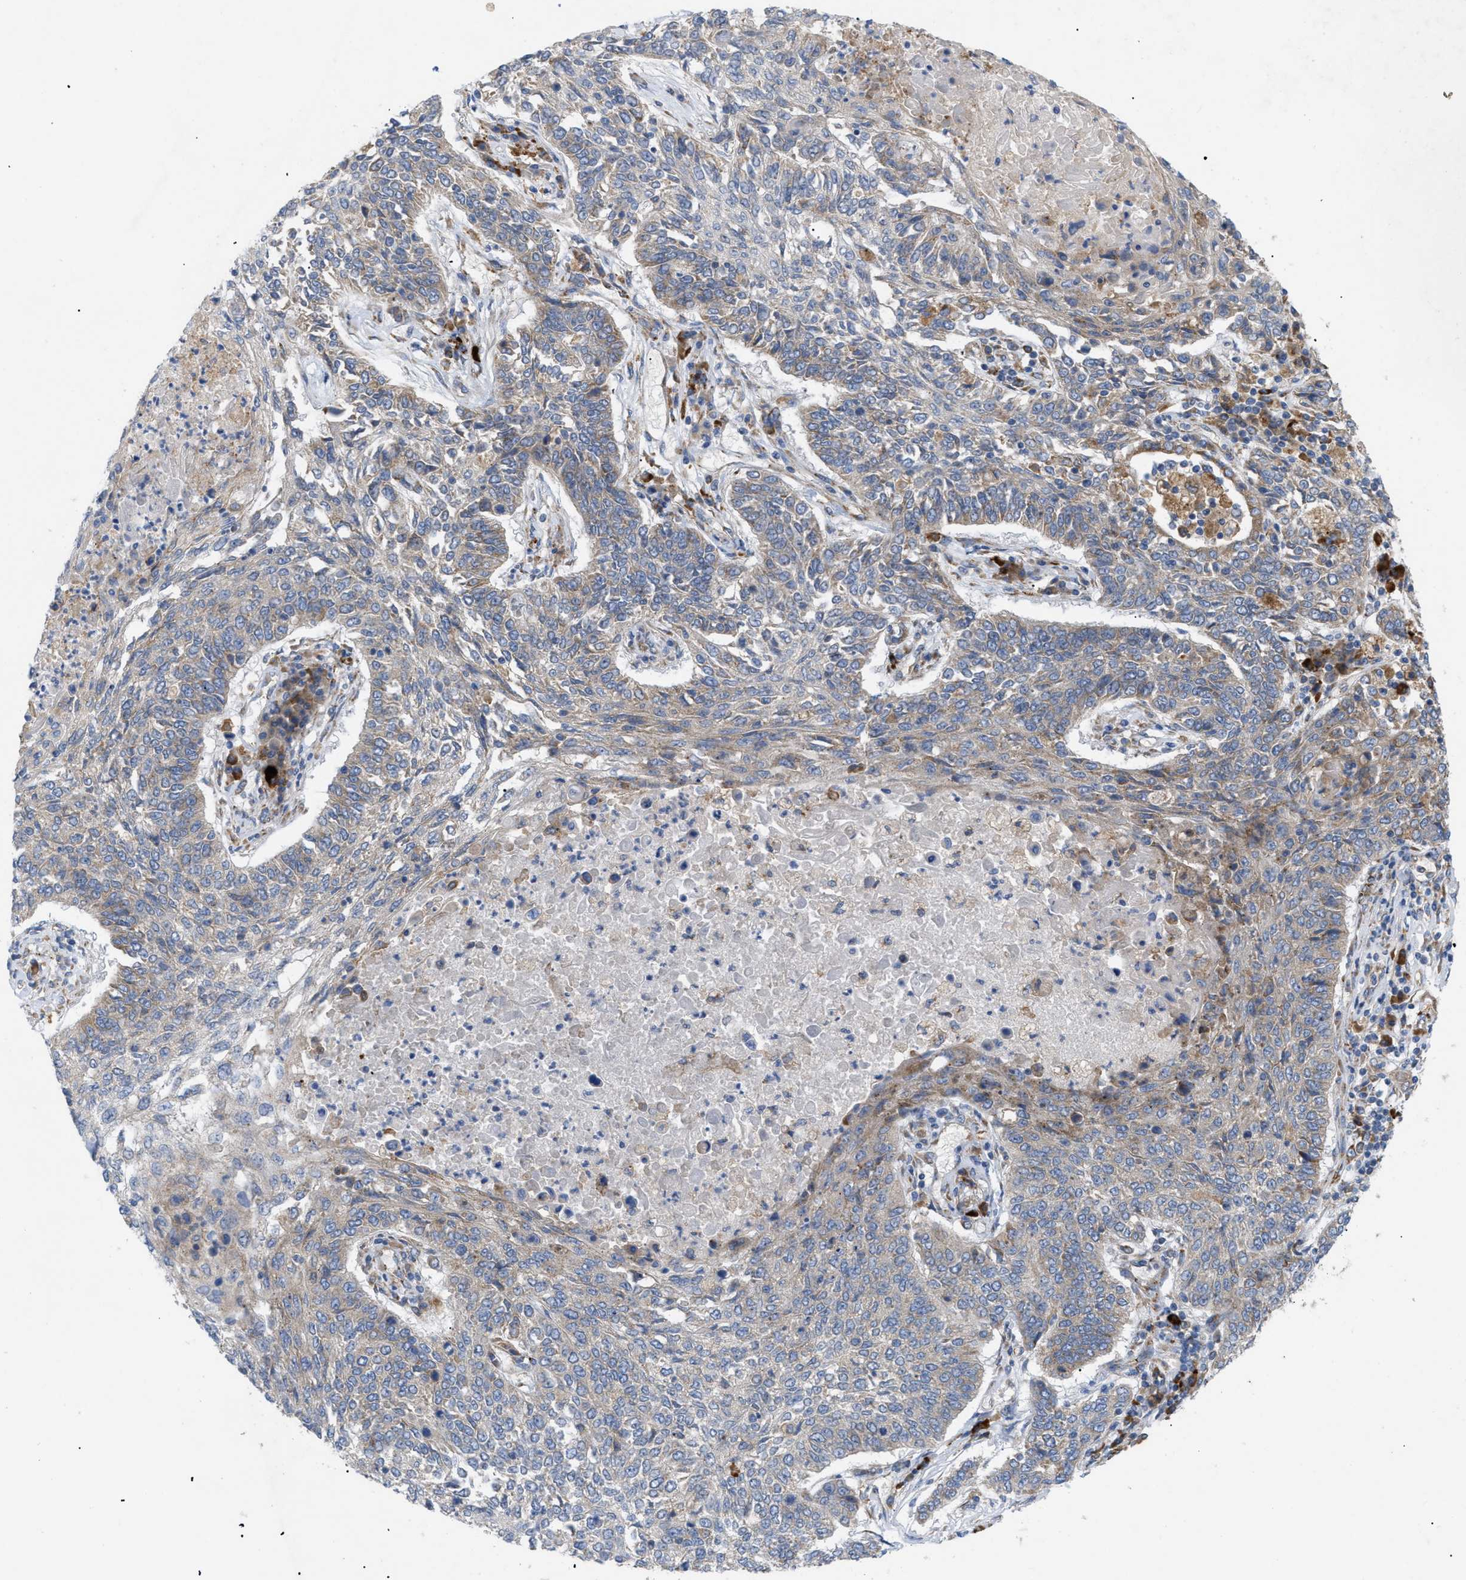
{"staining": {"intensity": "weak", "quantity": "25%-75%", "location": "cytoplasmic/membranous"}, "tissue": "lung cancer", "cell_type": "Tumor cells", "image_type": "cancer", "snomed": [{"axis": "morphology", "description": "Normal tissue, NOS"}, {"axis": "morphology", "description": "Squamous cell carcinoma, NOS"}, {"axis": "topography", "description": "Cartilage tissue"}, {"axis": "topography", "description": "Bronchus"}, {"axis": "topography", "description": "Lung"}], "caption": "A high-resolution image shows IHC staining of squamous cell carcinoma (lung), which displays weak cytoplasmic/membranous expression in approximately 25%-75% of tumor cells. Nuclei are stained in blue.", "gene": "SLC50A1", "patient": {"sex": "female", "age": 49}}